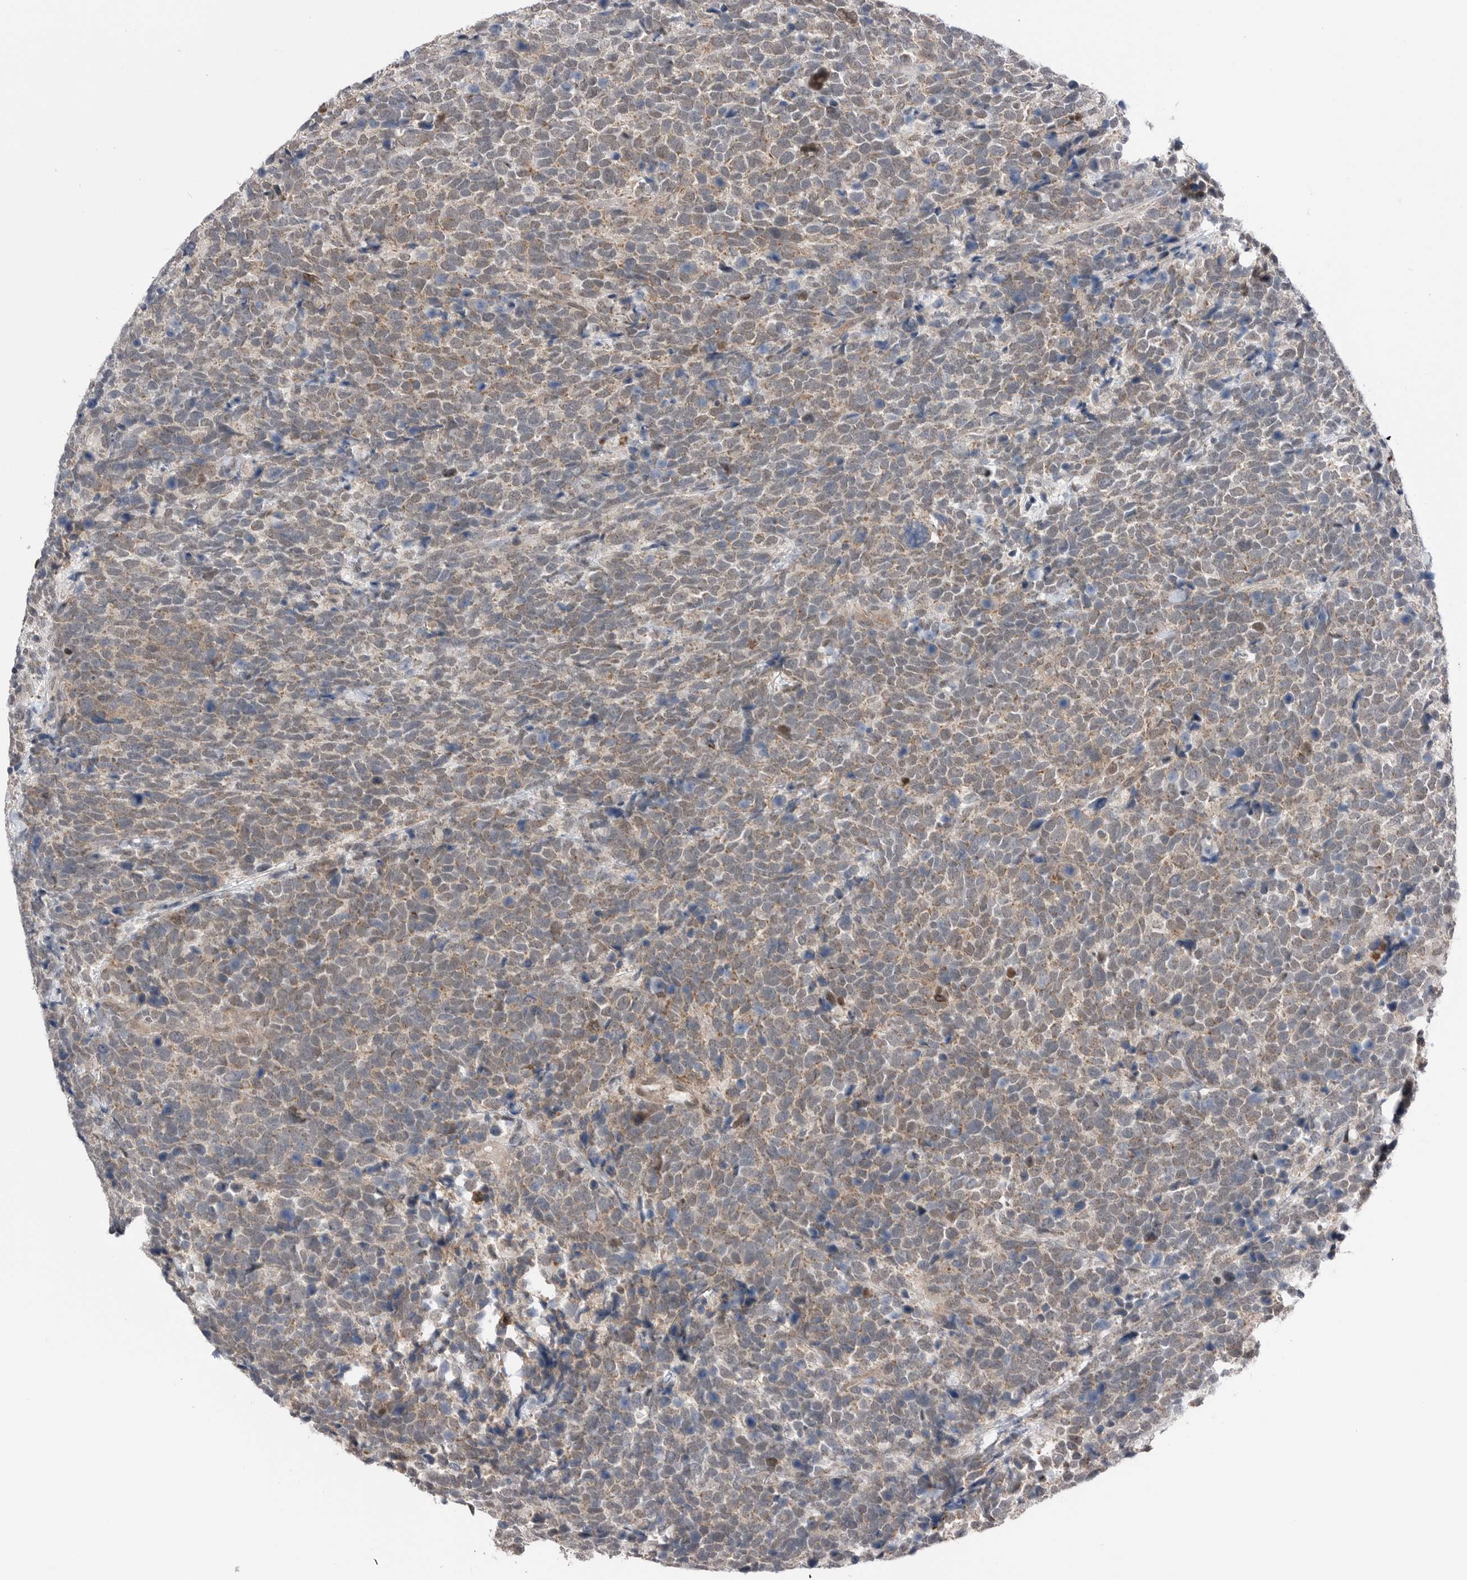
{"staining": {"intensity": "weak", "quantity": ">75%", "location": "cytoplasmic/membranous"}, "tissue": "urothelial cancer", "cell_type": "Tumor cells", "image_type": "cancer", "snomed": [{"axis": "morphology", "description": "Urothelial carcinoma, High grade"}, {"axis": "topography", "description": "Urinary bladder"}], "caption": "Brown immunohistochemical staining in high-grade urothelial carcinoma exhibits weak cytoplasmic/membranous positivity in approximately >75% of tumor cells.", "gene": "NTAQ1", "patient": {"sex": "female", "age": 82}}